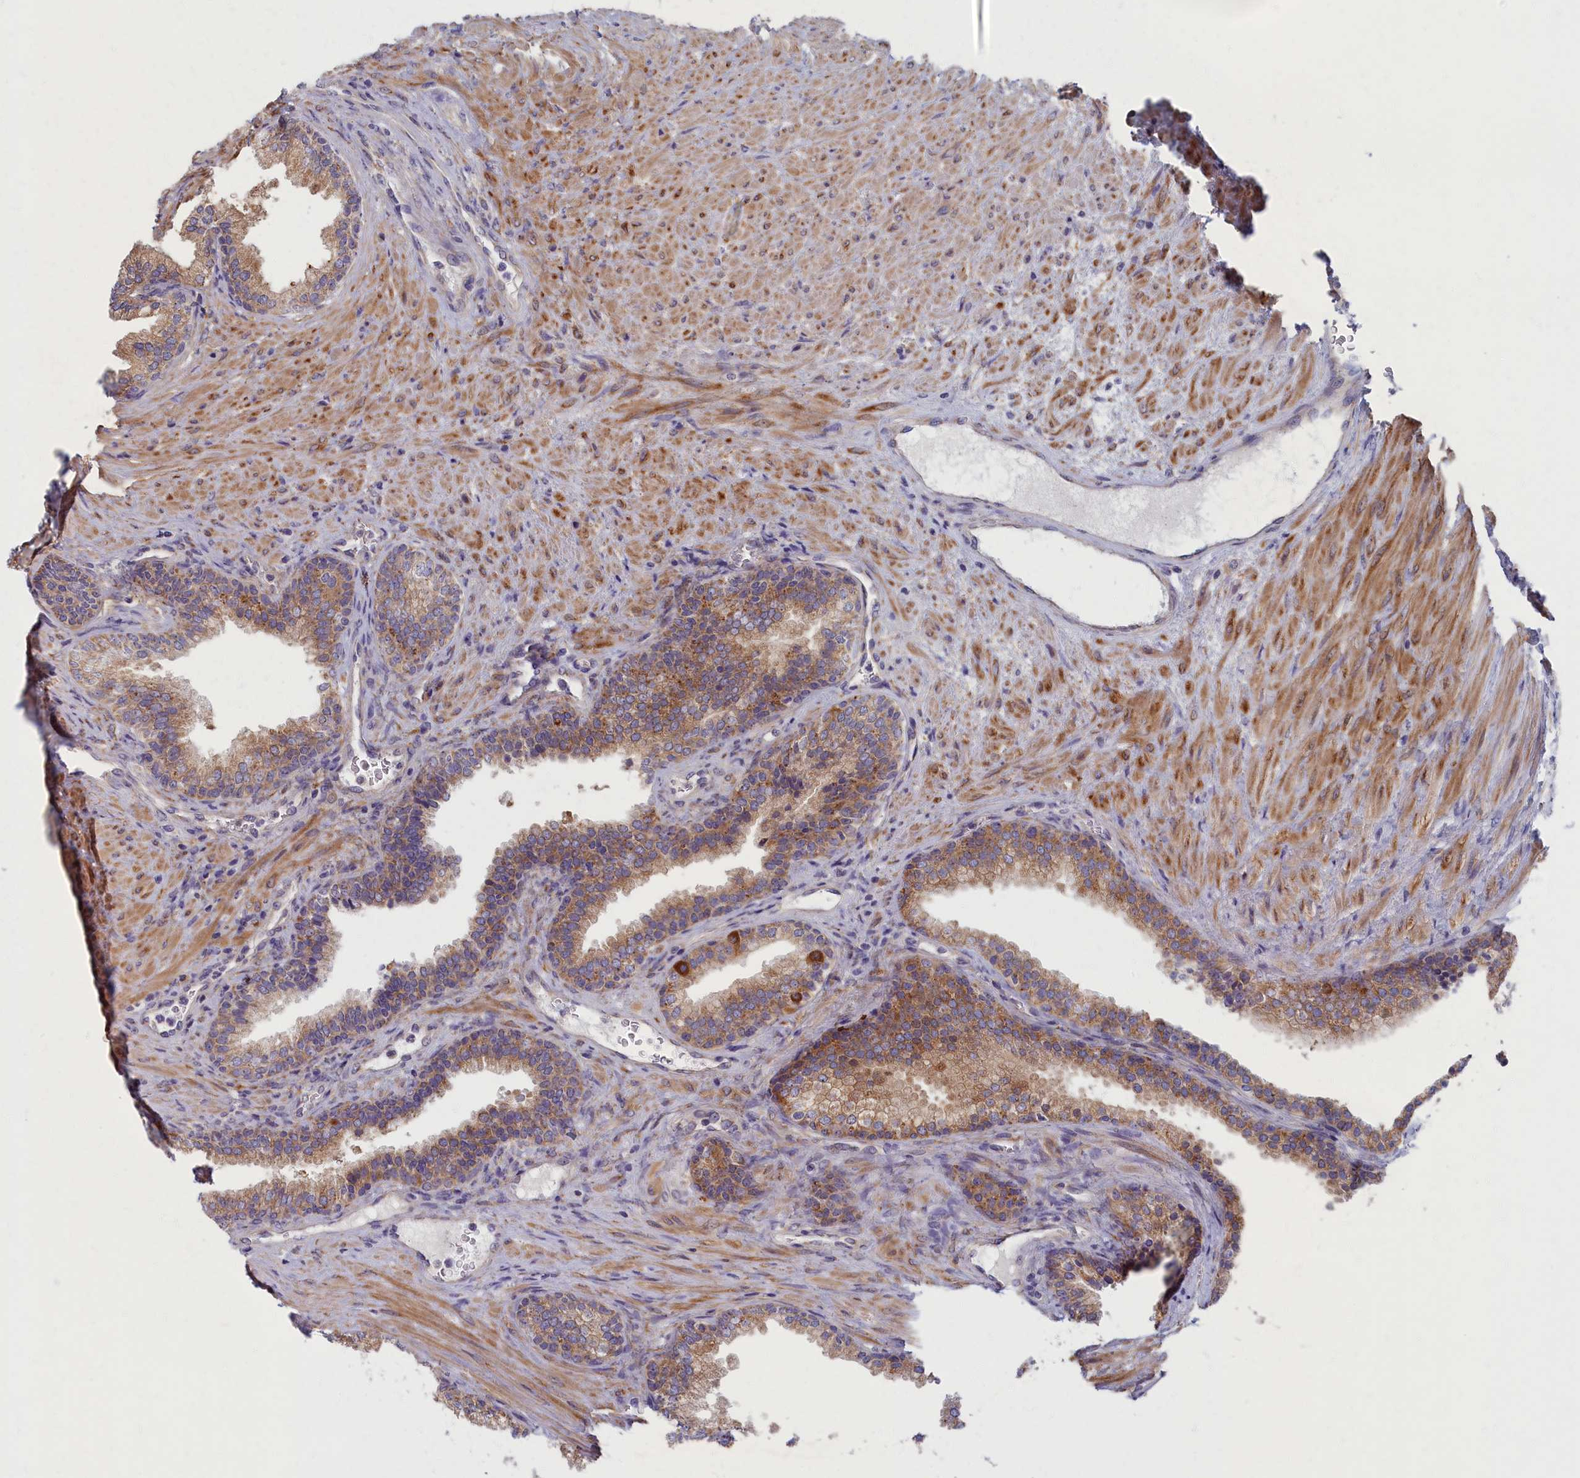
{"staining": {"intensity": "moderate", "quantity": ">75%", "location": "cytoplasmic/membranous"}, "tissue": "prostate", "cell_type": "Glandular cells", "image_type": "normal", "snomed": [{"axis": "morphology", "description": "Normal tissue, NOS"}, {"axis": "topography", "description": "Prostate"}], "caption": "This histopathology image displays immunohistochemistry staining of unremarkable prostate, with medium moderate cytoplasmic/membranous positivity in approximately >75% of glandular cells.", "gene": "MRPS25", "patient": {"sex": "male", "age": 76}}